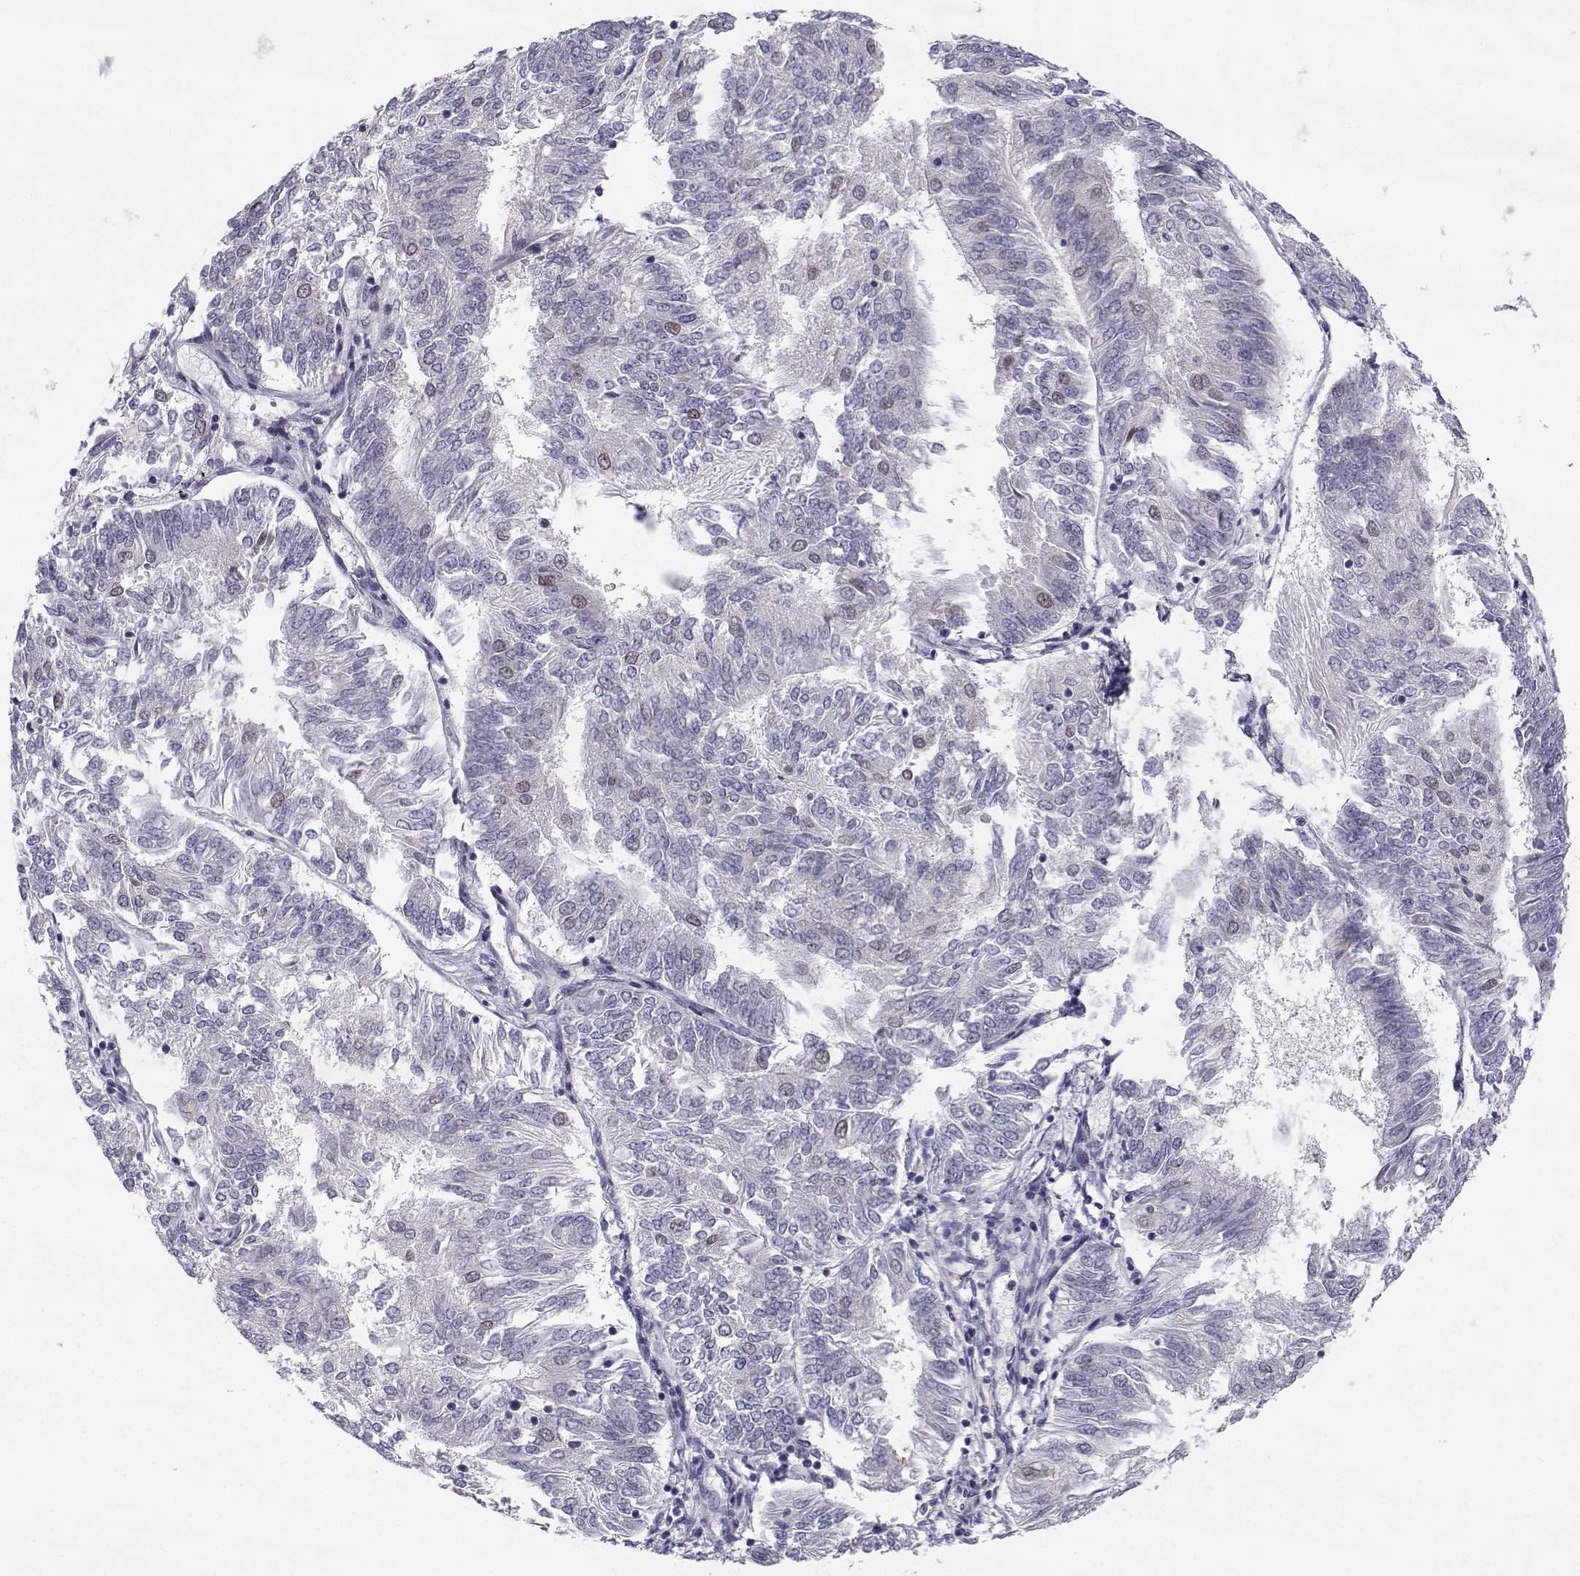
{"staining": {"intensity": "weak", "quantity": "<25%", "location": "nuclear"}, "tissue": "endometrial cancer", "cell_type": "Tumor cells", "image_type": "cancer", "snomed": [{"axis": "morphology", "description": "Adenocarcinoma, NOS"}, {"axis": "topography", "description": "Endometrium"}], "caption": "Endometrial cancer was stained to show a protein in brown. There is no significant positivity in tumor cells.", "gene": "RBM24", "patient": {"sex": "female", "age": 58}}